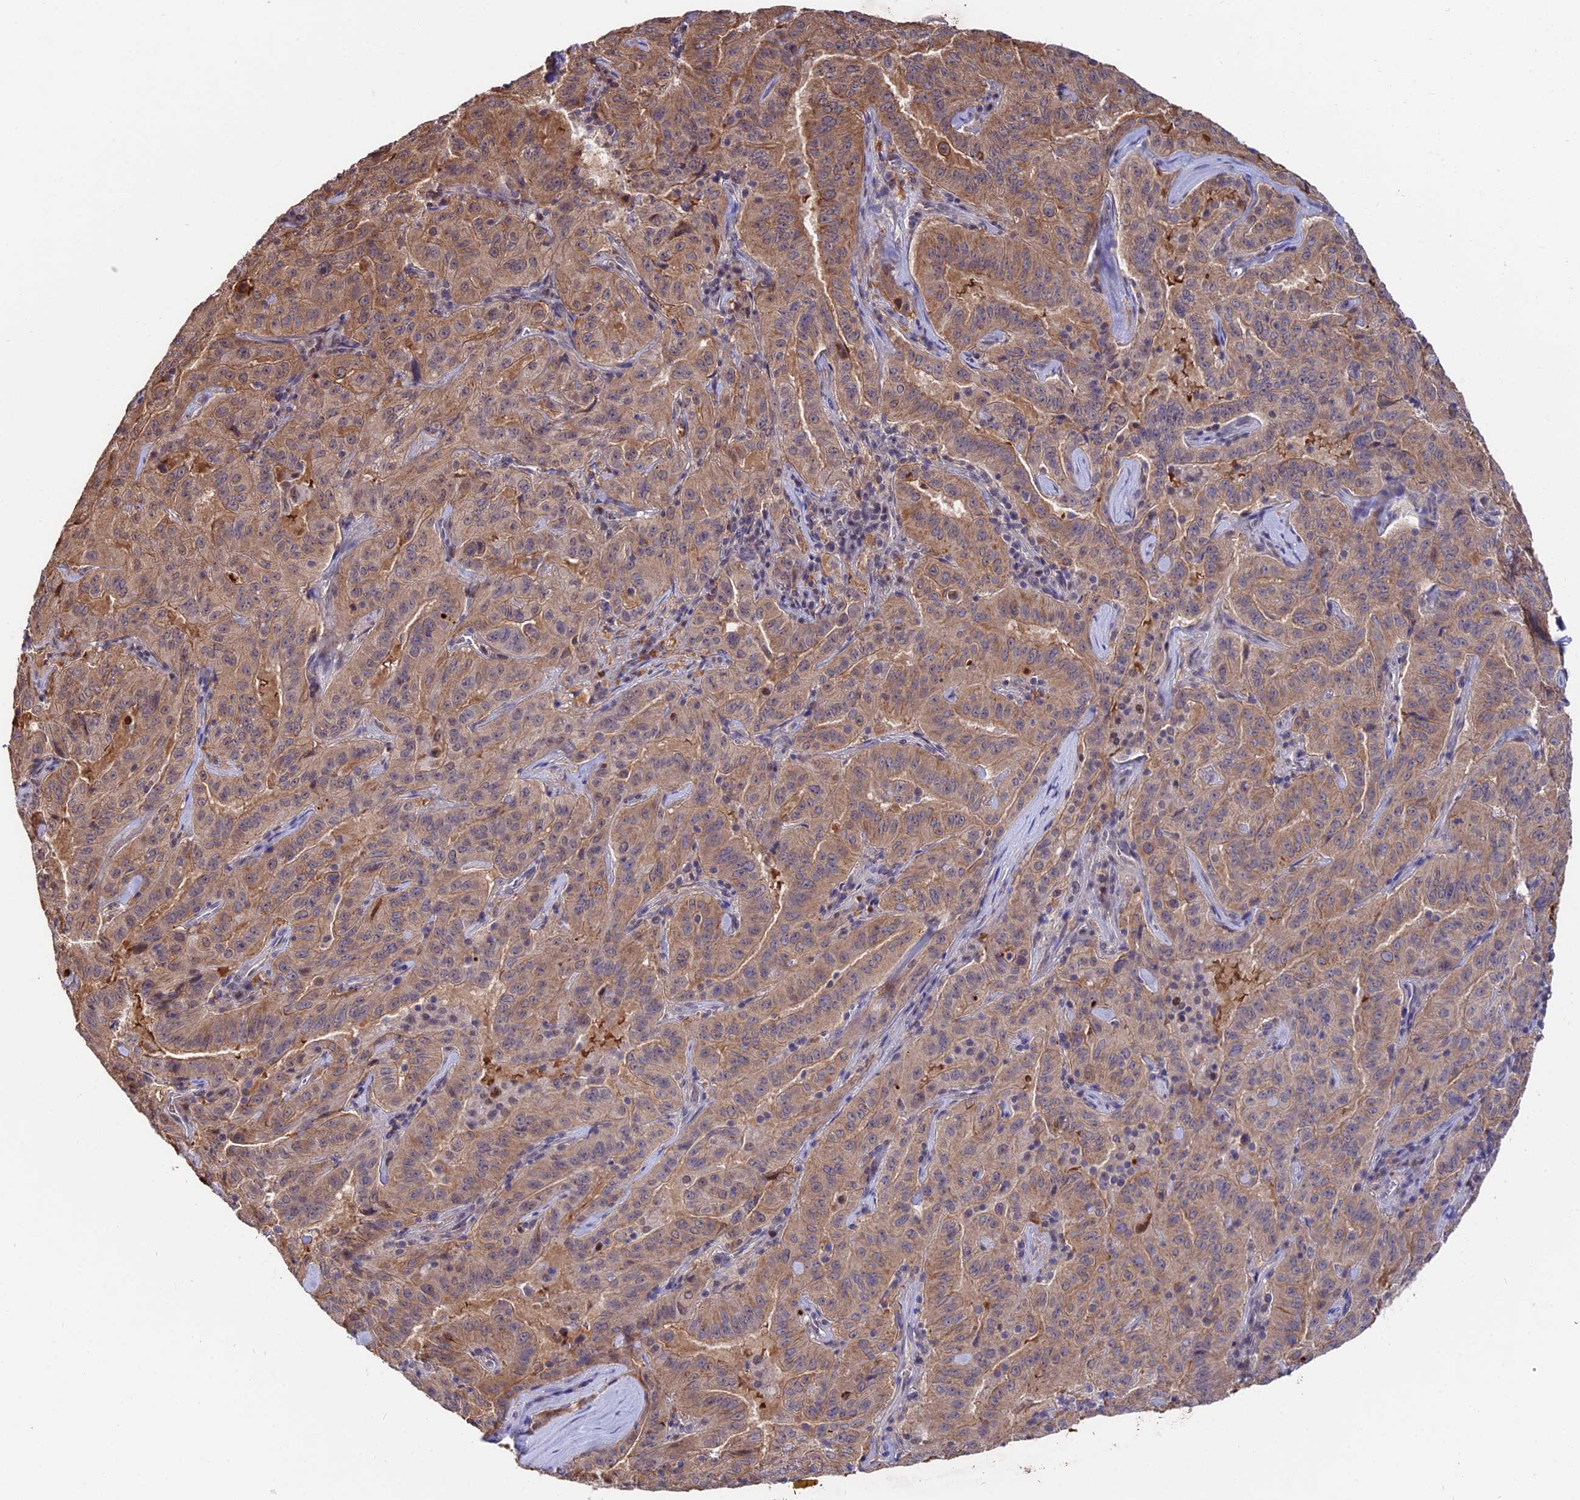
{"staining": {"intensity": "moderate", "quantity": ">75%", "location": "cytoplasmic/membranous"}, "tissue": "pancreatic cancer", "cell_type": "Tumor cells", "image_type": "cancer", "snomed": [{"axis": "morphology", "description": "Adenocarcinoma, NOS"}, {"axis": "topography", "description": "Pancreas"}], "caption": "IHC micrograph of neoplastic tissue: human pancreatic adenocarcinoma stained using immunohistochemistry reveals medium levels of moderate protein expression localized specifically in the cytoplasmic/membranous of tumor cells, appearing as a cytoplasmic/membranous brown color.", "gene": "INPP4A", "patient": {"sex": "male", "age": 63}}